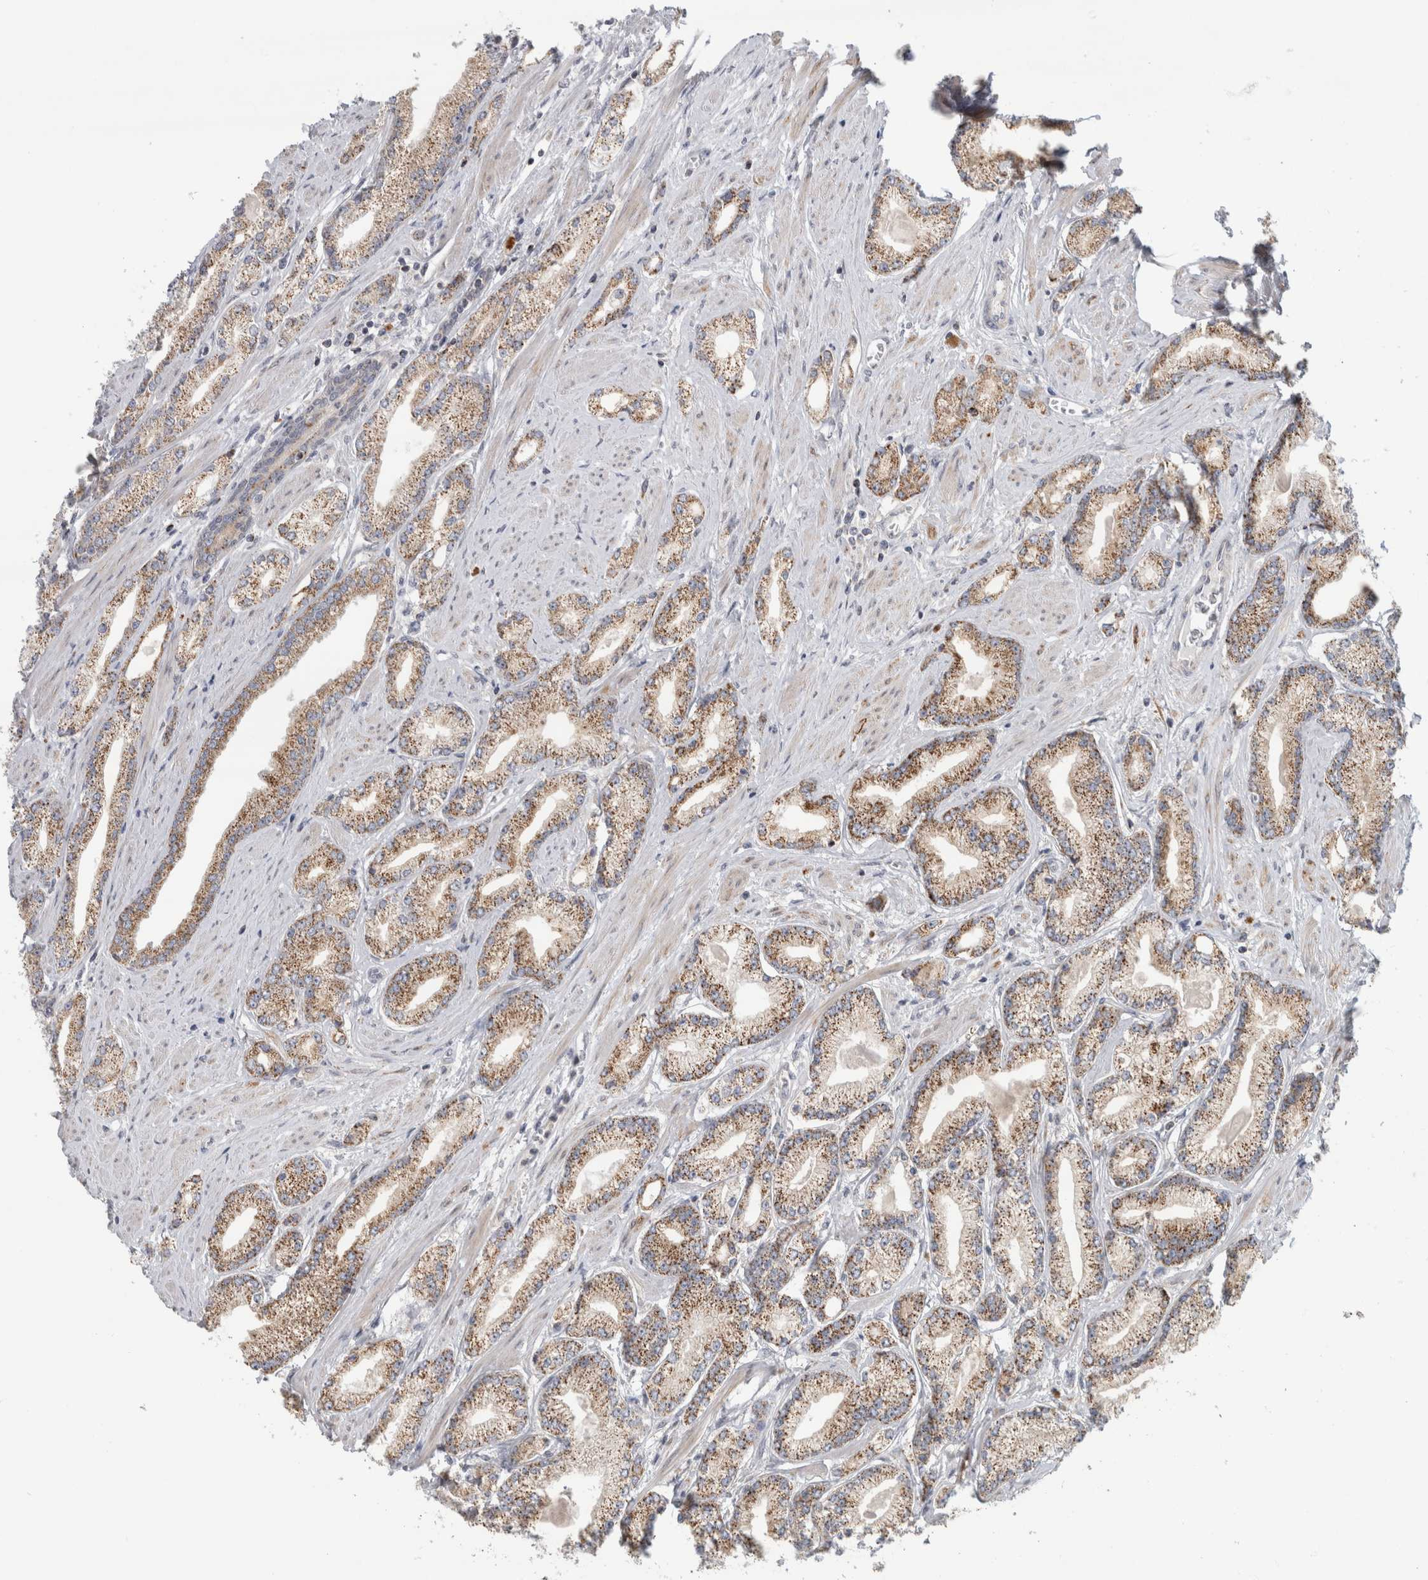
{"staining": {"intensity": "moderate", "quantity": ">75%", "location": "cytoplasmic/membranous"}, "tissue": "prostate cancer", "cell_type": "Tumor cells", "image_type": "cancer", "snomed": [{"axis": "morphology", "description": "Adenocarcinoma, Low grade"}, {"axis": "topography", "description": "Prostate"}], "caption": "IHC staining of prostate adenocarcinoma (low-grade), which demonstrates medium levels of moderate cytoplasmic/membranous staining in about >75% of tumor cells indicating moderate cytoplasmic/membranous protein staining. The staining was performed using DAB (3,3'-diaminobenzidine) (brown) for protein detection and nuclei were counterstained in hematoxylin (blue).", "gene": "RAB18", "patient": {"sex": "male", "age": 62}}